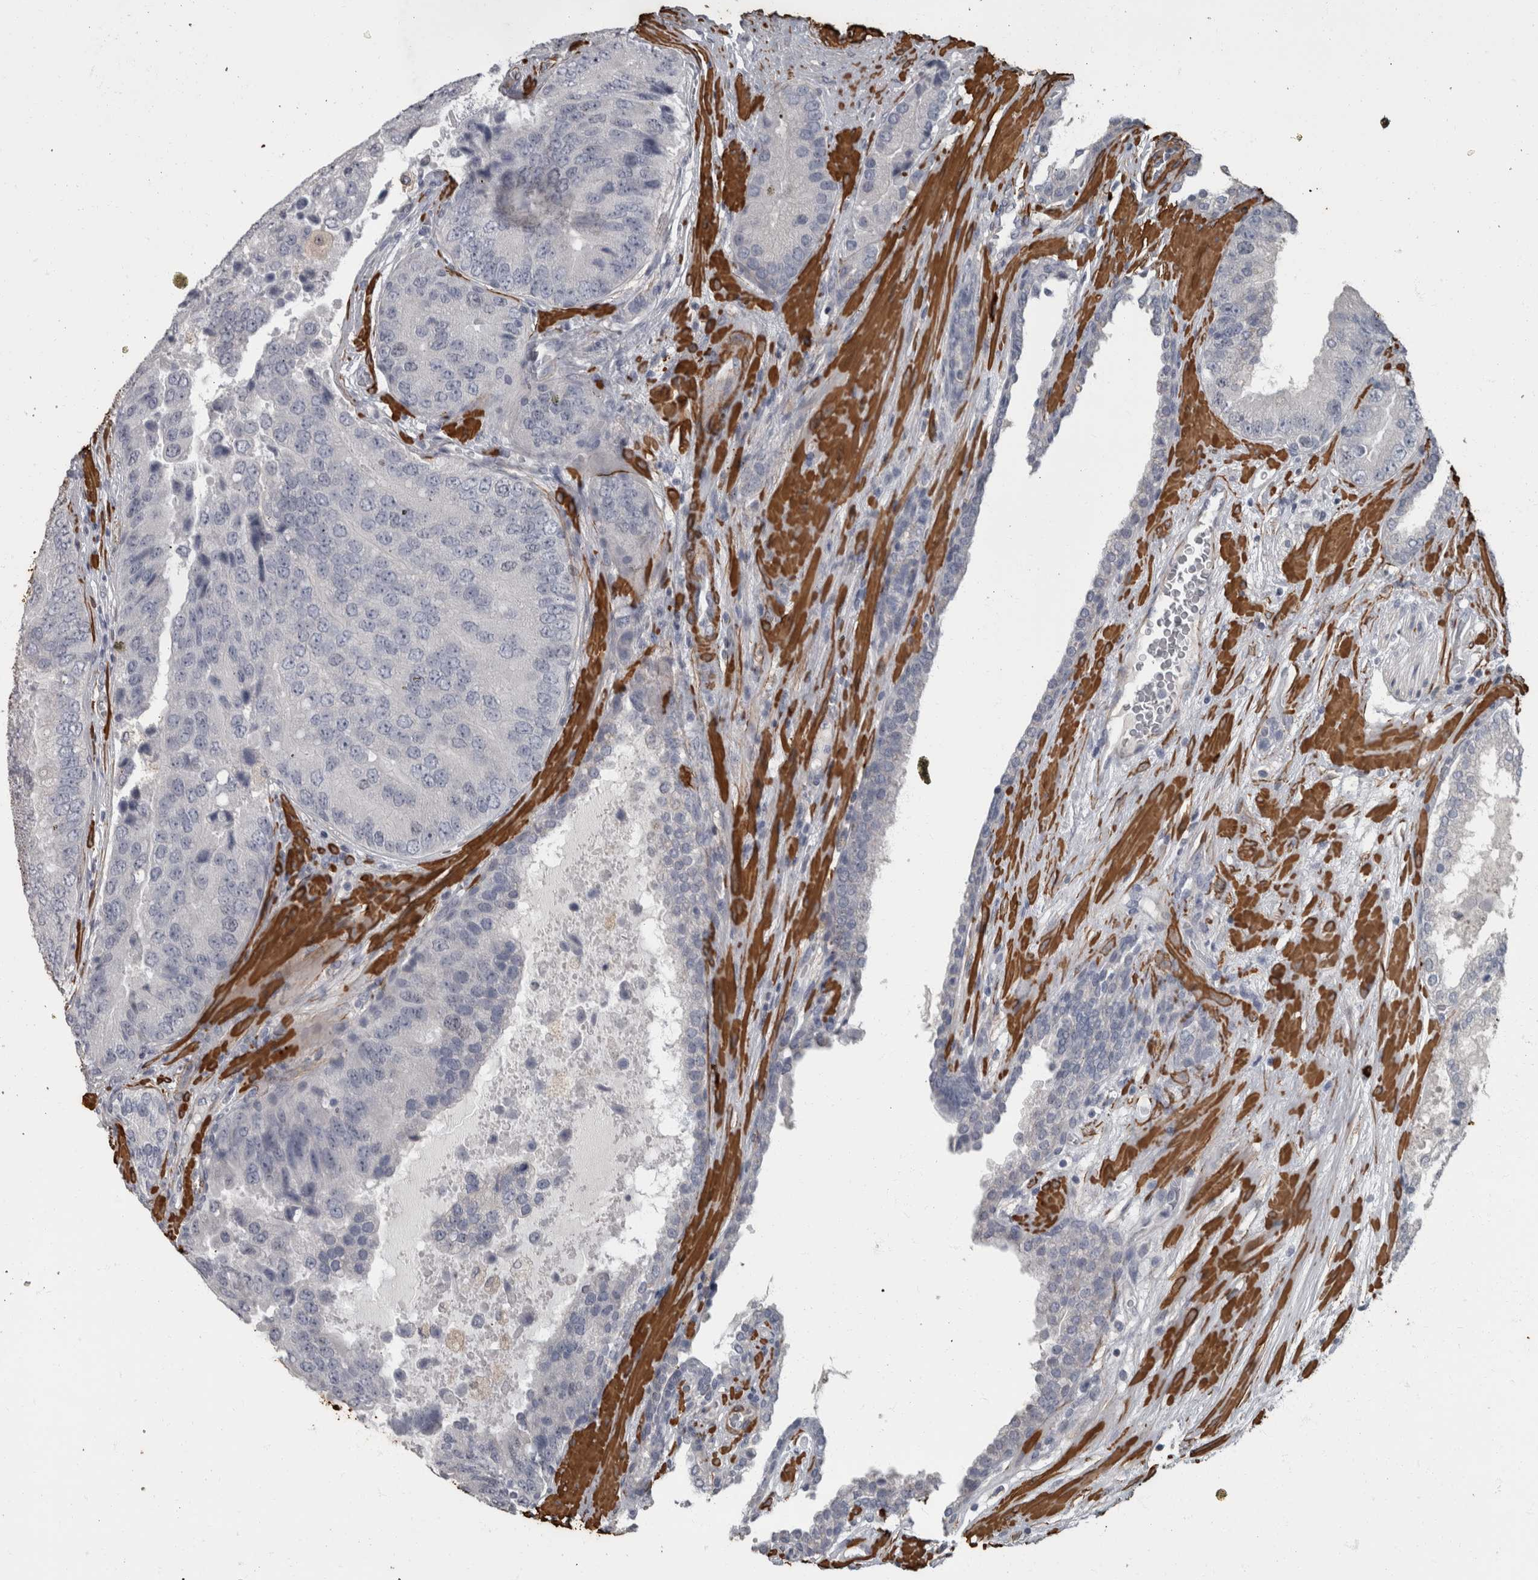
{"staining": {"intensity": "negative", "quantity": "none", "location": "none"}, "tissue": "prostate cancer", "cell_type": "Tumor cells", "image_type": "cancer", "snomed": [{"axis": "morphology", "description": "Adenocarcinoma, High grade"}, {"axis": "topography", "description": "Prostate"}], "caption": "IHC photomicrograph of human prostate cancer stained for a protein (brown), which exhibits no positivity in tumor cells.", "gene": "MASTL", "patient": {"sex": "male", "age": 70}}